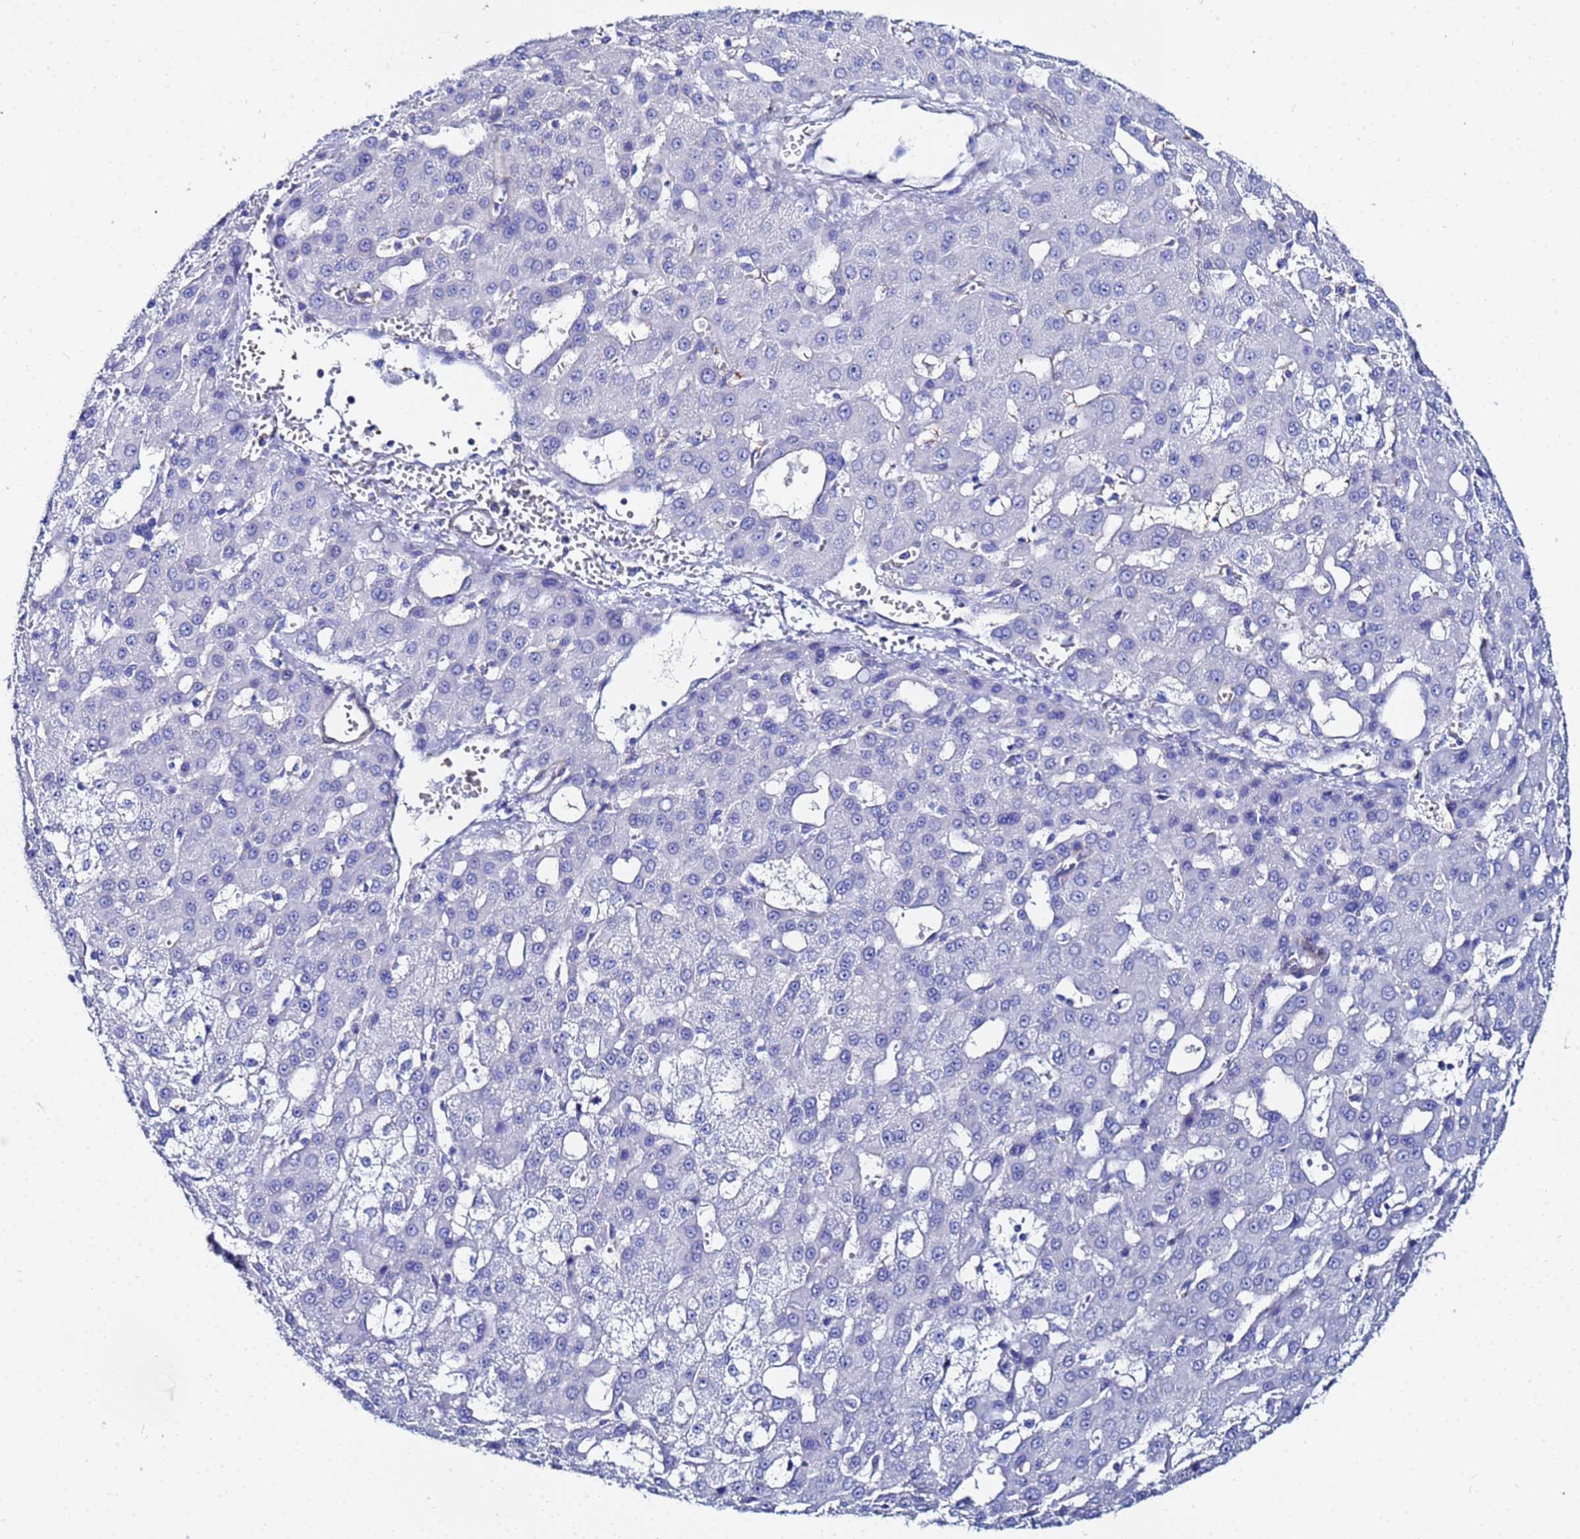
{"staining": {"intensity": "negative", "quantity": "none", "location": "none"}, "tissue": "liver cancer", "cell_type": "Tumor cells", "image_type": "cancer", "snomed": [{"axis": "morphology", "description": "Carcinoma, Hepatocellular, NOS"}, {"axis": "topography", "description": "Liver"}], "caption": "High magnification brightfield microscopy of liver hepatocellular carcinoma stained with DAB (3,3'-diaminobenzidine) (brown) and counterstained with hematoxylin (blue): tumor cells show no significant expression. (Stains: DAB (3,3'-diaminobenzidine) IHC with hematoxylin counter stain, Microscopy: brightfield microscopy at high magnification).", "gene": "ZNF26", "patient": {"sex": "male", "age": 47}}